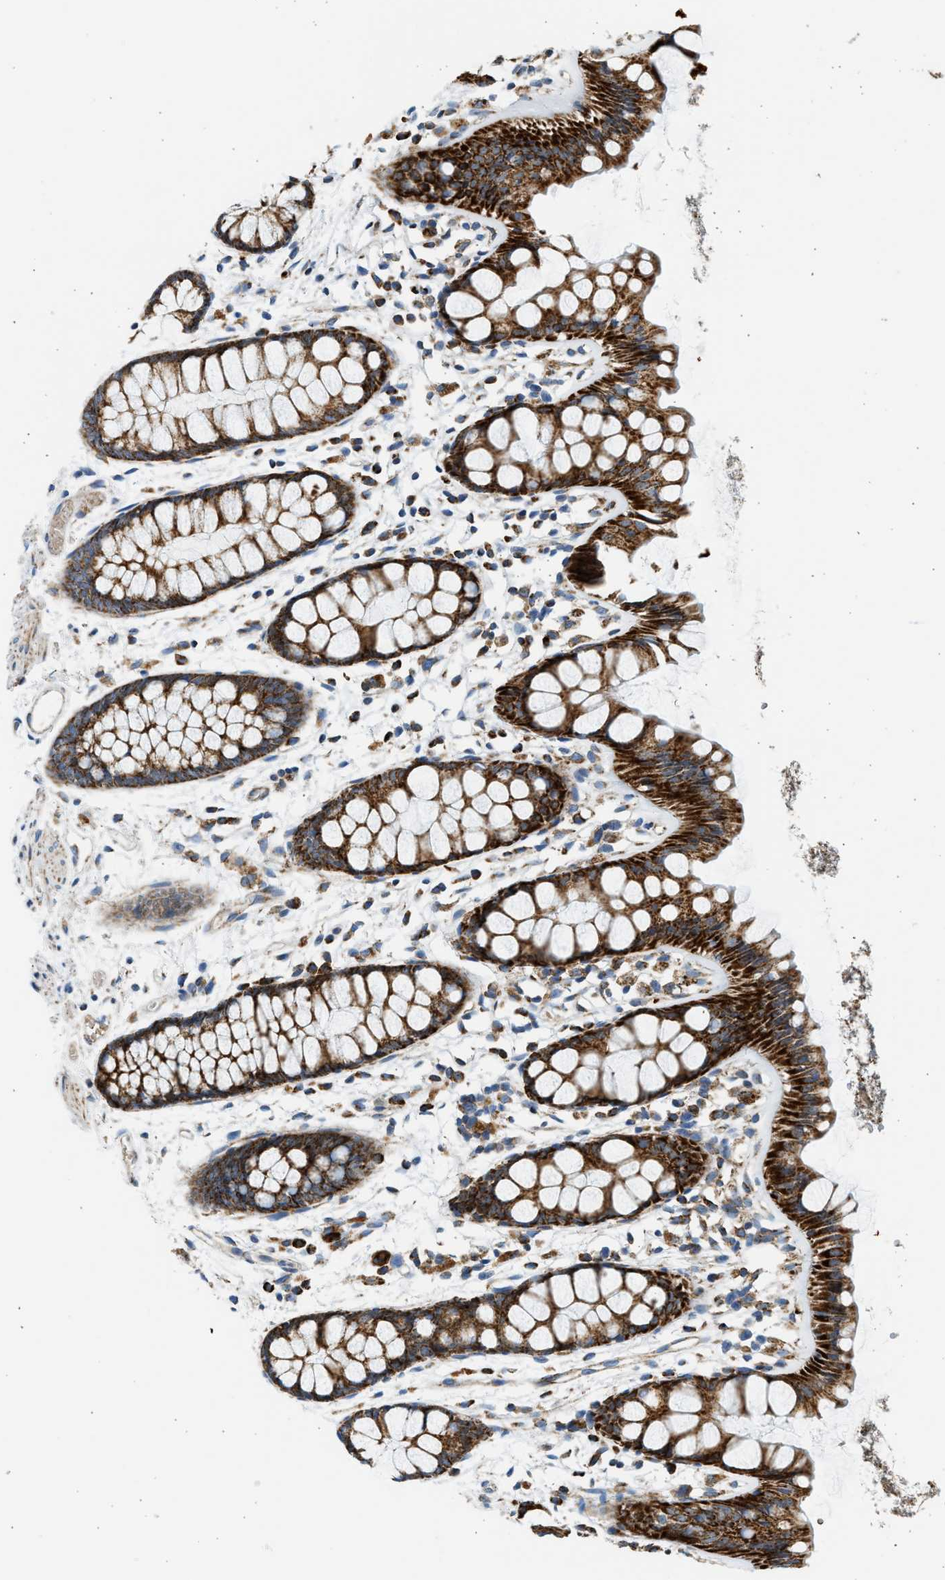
{"staining": {"intensity": "strong", "quantity": ">75%", "location": "cytoplasmic/membranous"}, "tissue": "rectum", "cell_type": "Glandular cells", "image_type": "normal", "snomed": [{"axis": "morphology", "description": "Normal tissue, NOS"}, {"axis": "topography", "description": "Rectum"}], "caption": "Brown immunohistochemical staining in unremarkable human rectum reveals strong cytoplasmic/membranous expression in approximately >75% of glandular cells.", "gene": "KCNMB3", "patient": {"sex": "female", "age": 66}}